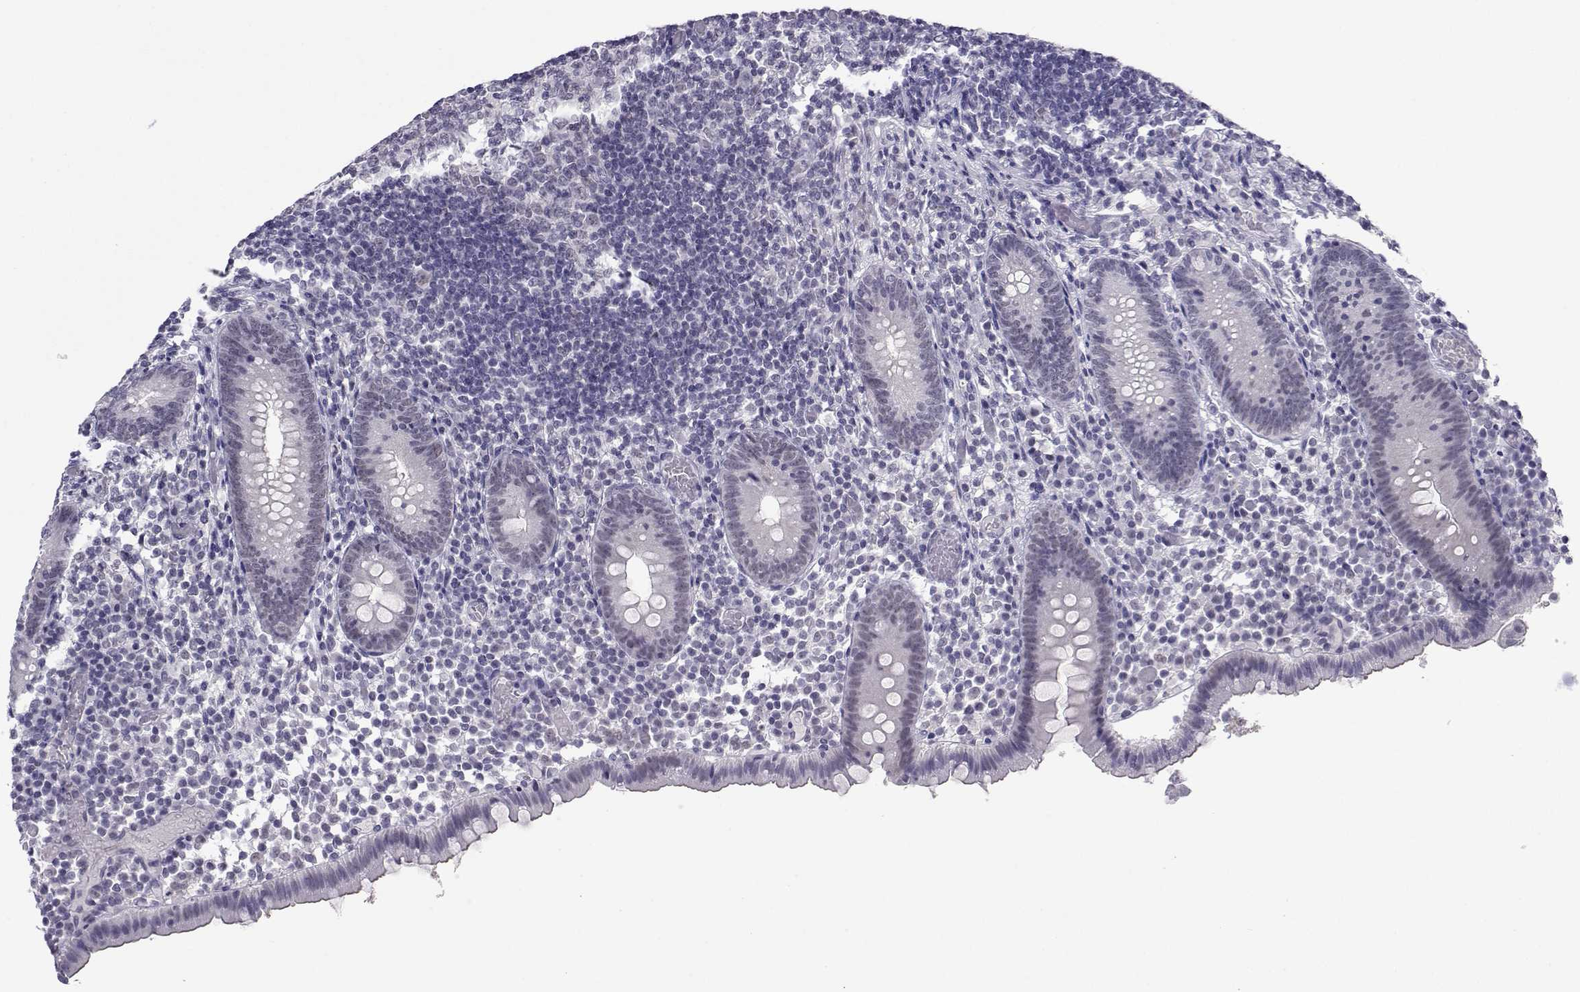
{"staining": {"intensity": "negative", "quantity": "none", "location": "none"}, "tissue": "appendix", "cell_type": "Glandular cells", "image_type": "normal", "snomed": [{"axis": "morphology", "description": "Normal tissue, NOS"}, {"axis": "topography", "description": "Appendix"}], "caption": "Glandular cells show no significant protein positivity in unremarkable appendix. (DAB (3,3'-diaminobenzidine) immunohistochemistry (IHC), high magnification).", "gene": "MED26", "patient": {"sex": "female", "age": 32}}